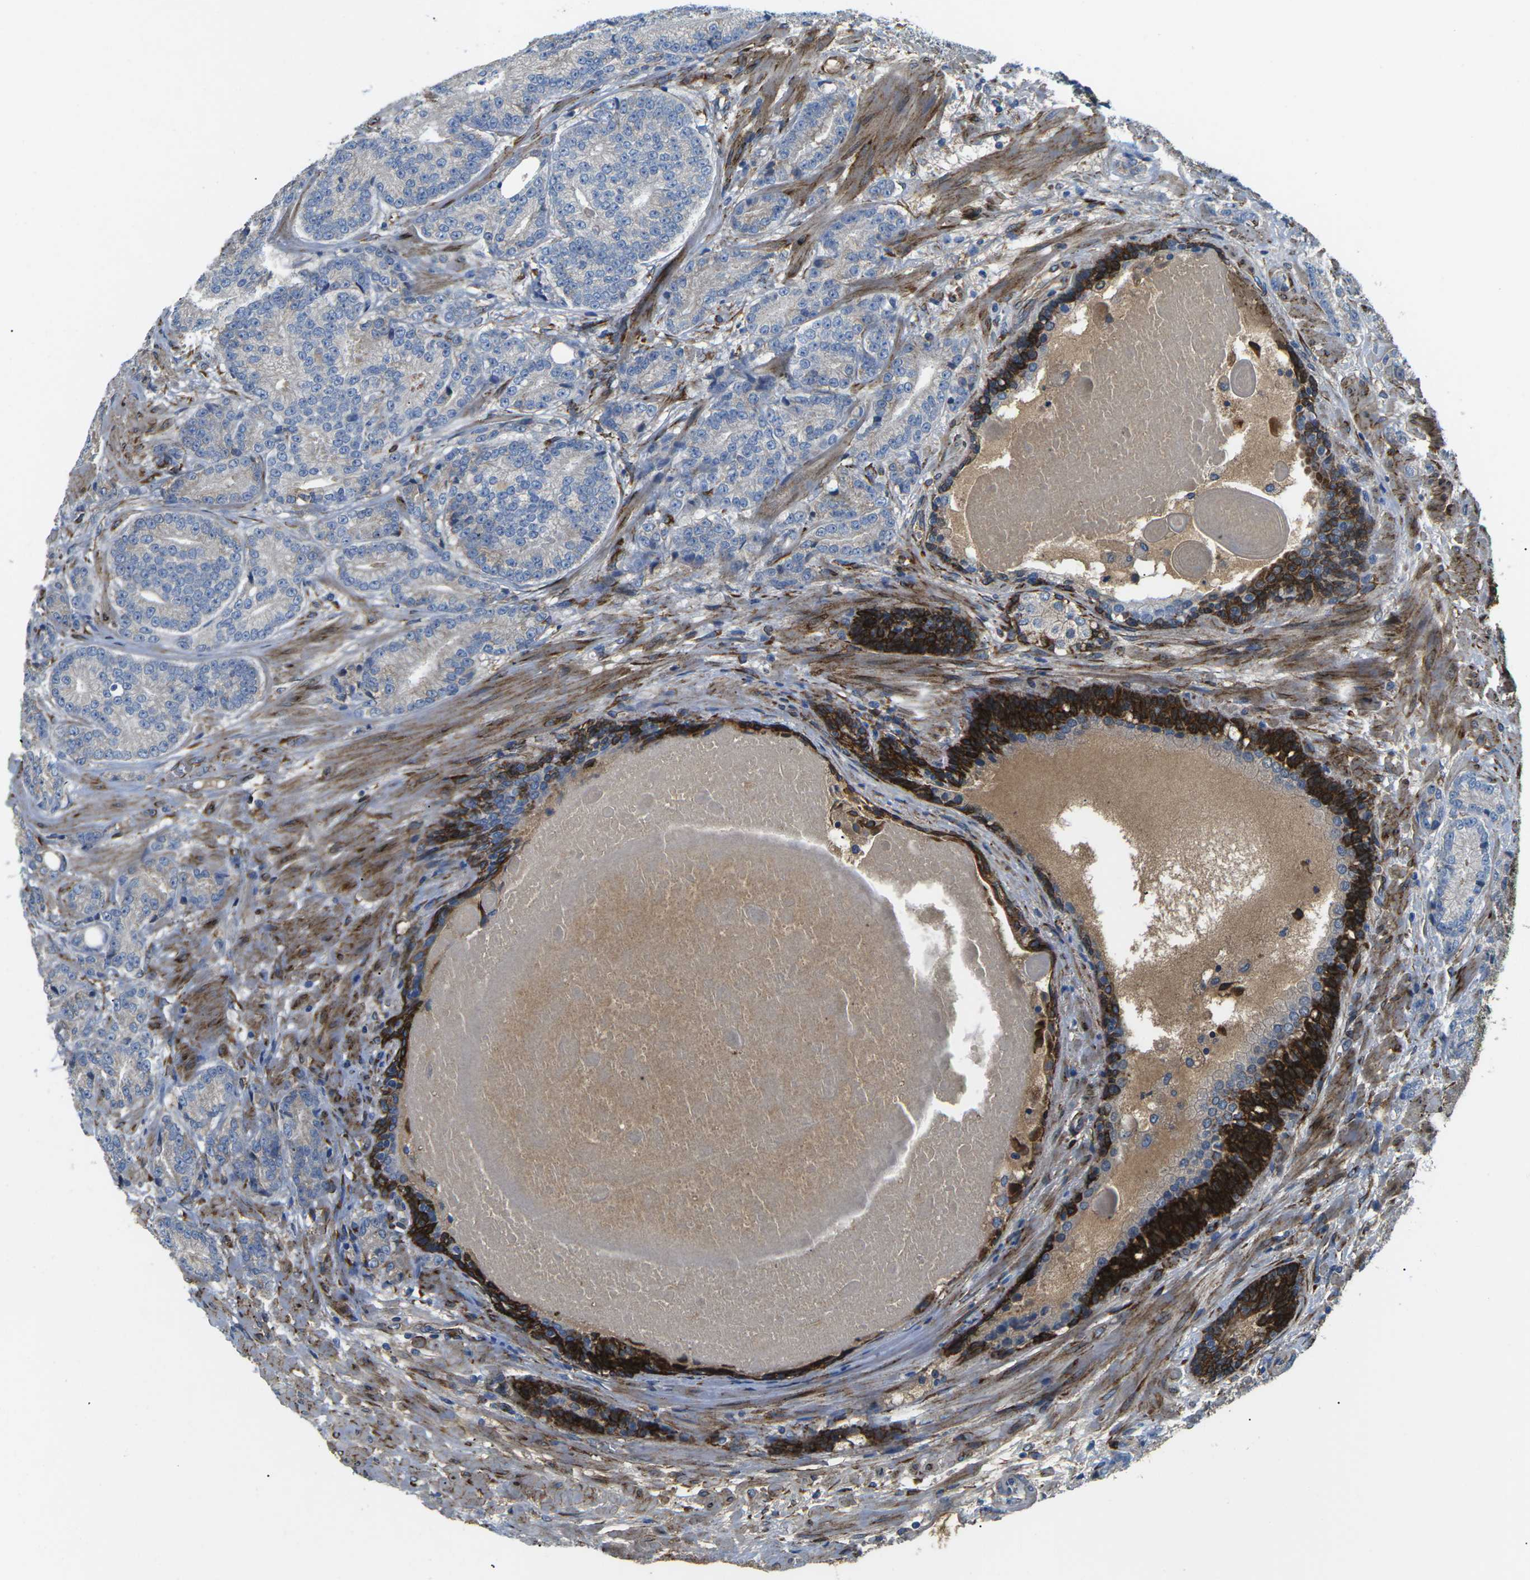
{"staining": {"intensity": "negative", "quantity": "none", "location": "none"}, "tissue": "prostate cancer", "cell_type": "Tumor cells", "image_type": "cancer", "snomed": [{"axis": "morphology", "description": "Adenocarcinoma, High grade"}, {"axis": "topography", "description": "Prostate"}], "caption": "Tumor cells show no significant positivity in prostate cancer.", "gene": "PDZD8", "patient": {"sex": "male", "age": 61}}